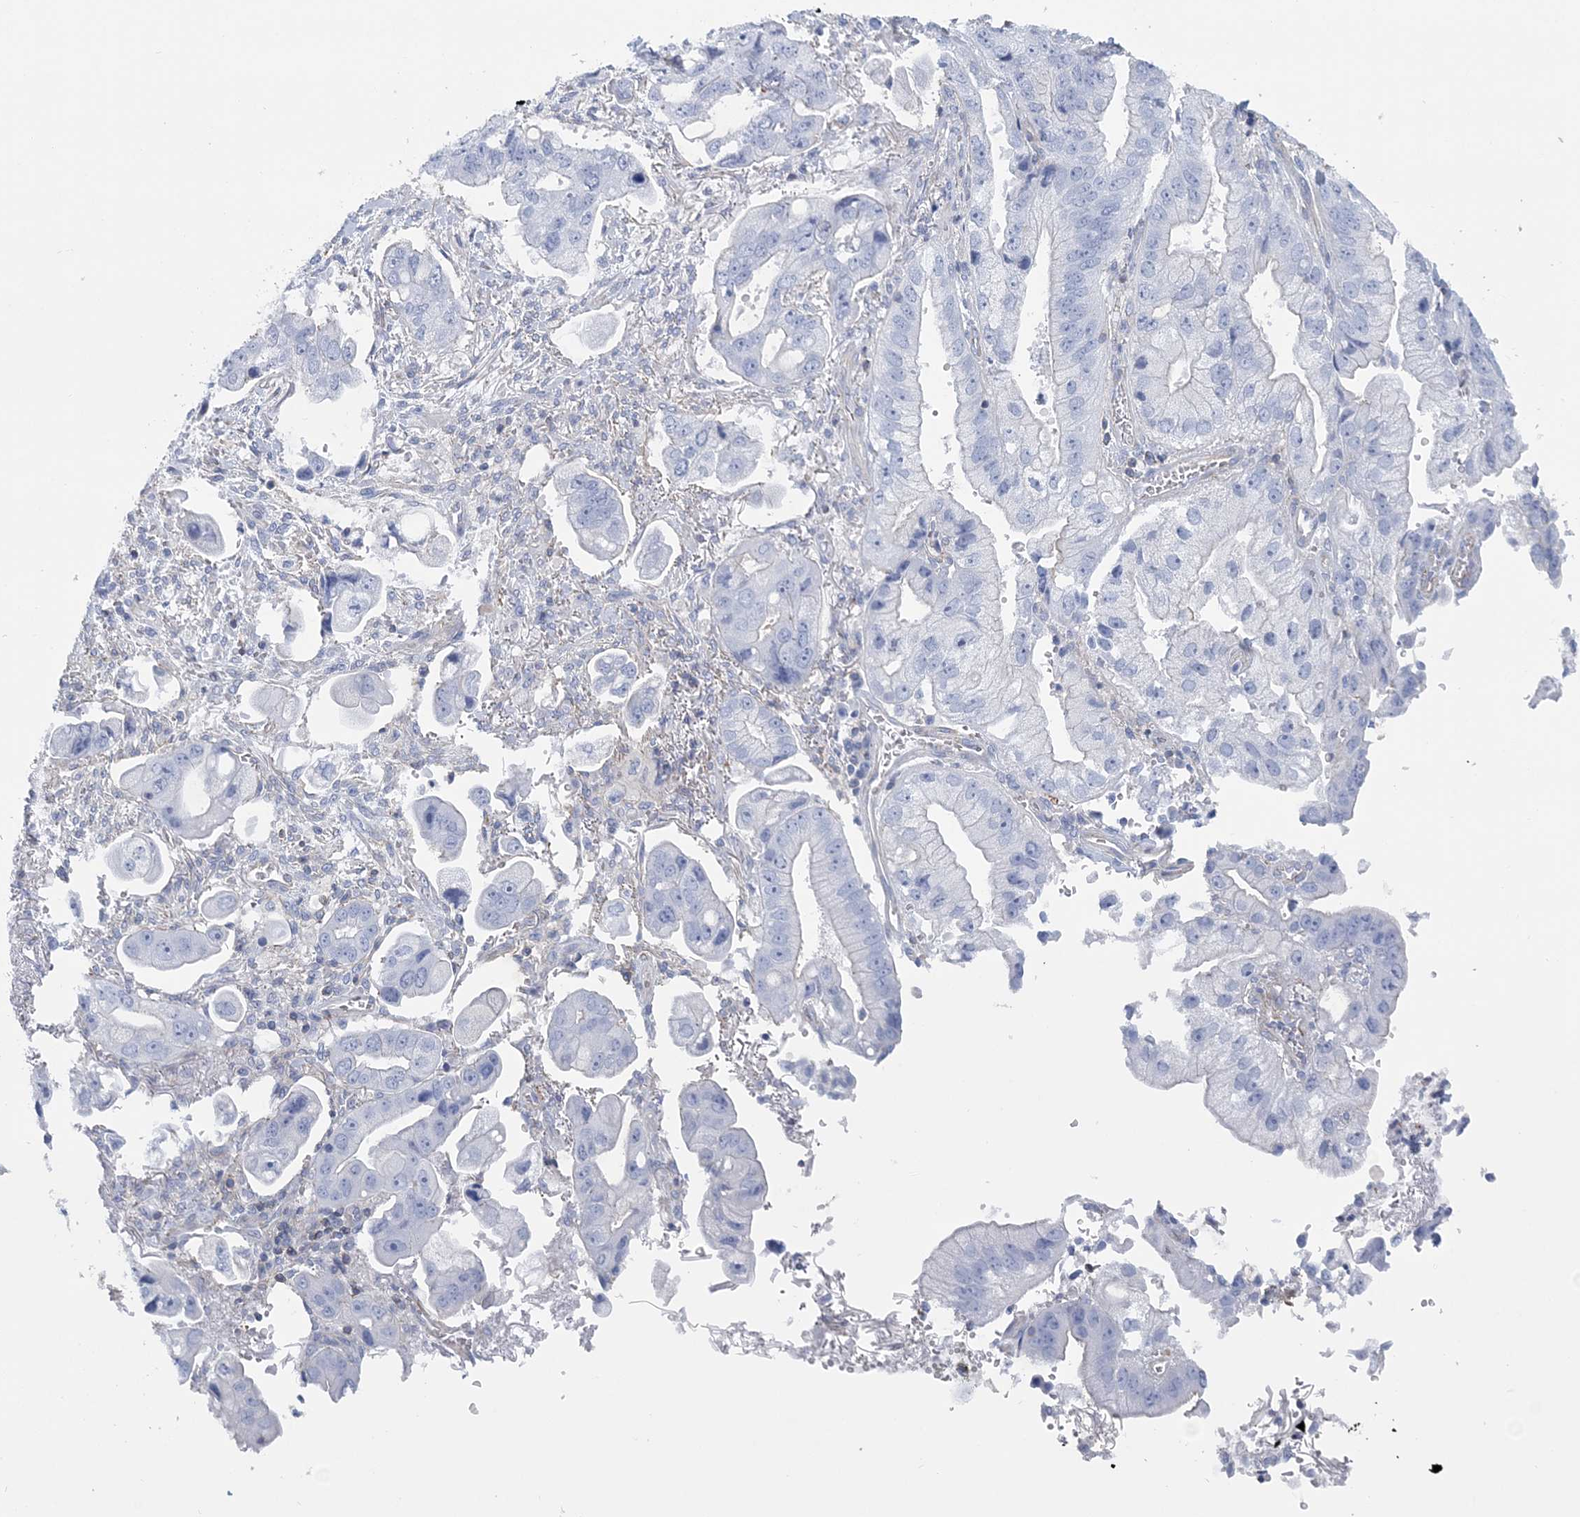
{"staining": {"intensity": "negative", "quantity": "none", "location": "none"}, "tissue": "stomach cancer", "cell_type": "Tumor cells", "image_type": "cancer", "snomed": [{"axis": "morphology", "description": "Adenocarcinoma, NOS"}, {"axis": "topography", "description": "Stomach"}], "caption": "Tumor cells are negative for brown protein staining in stomach cancer (adenocarcinoma).", "gene": "C11orf21", "patient": {"sex": "male", "age": 62}}